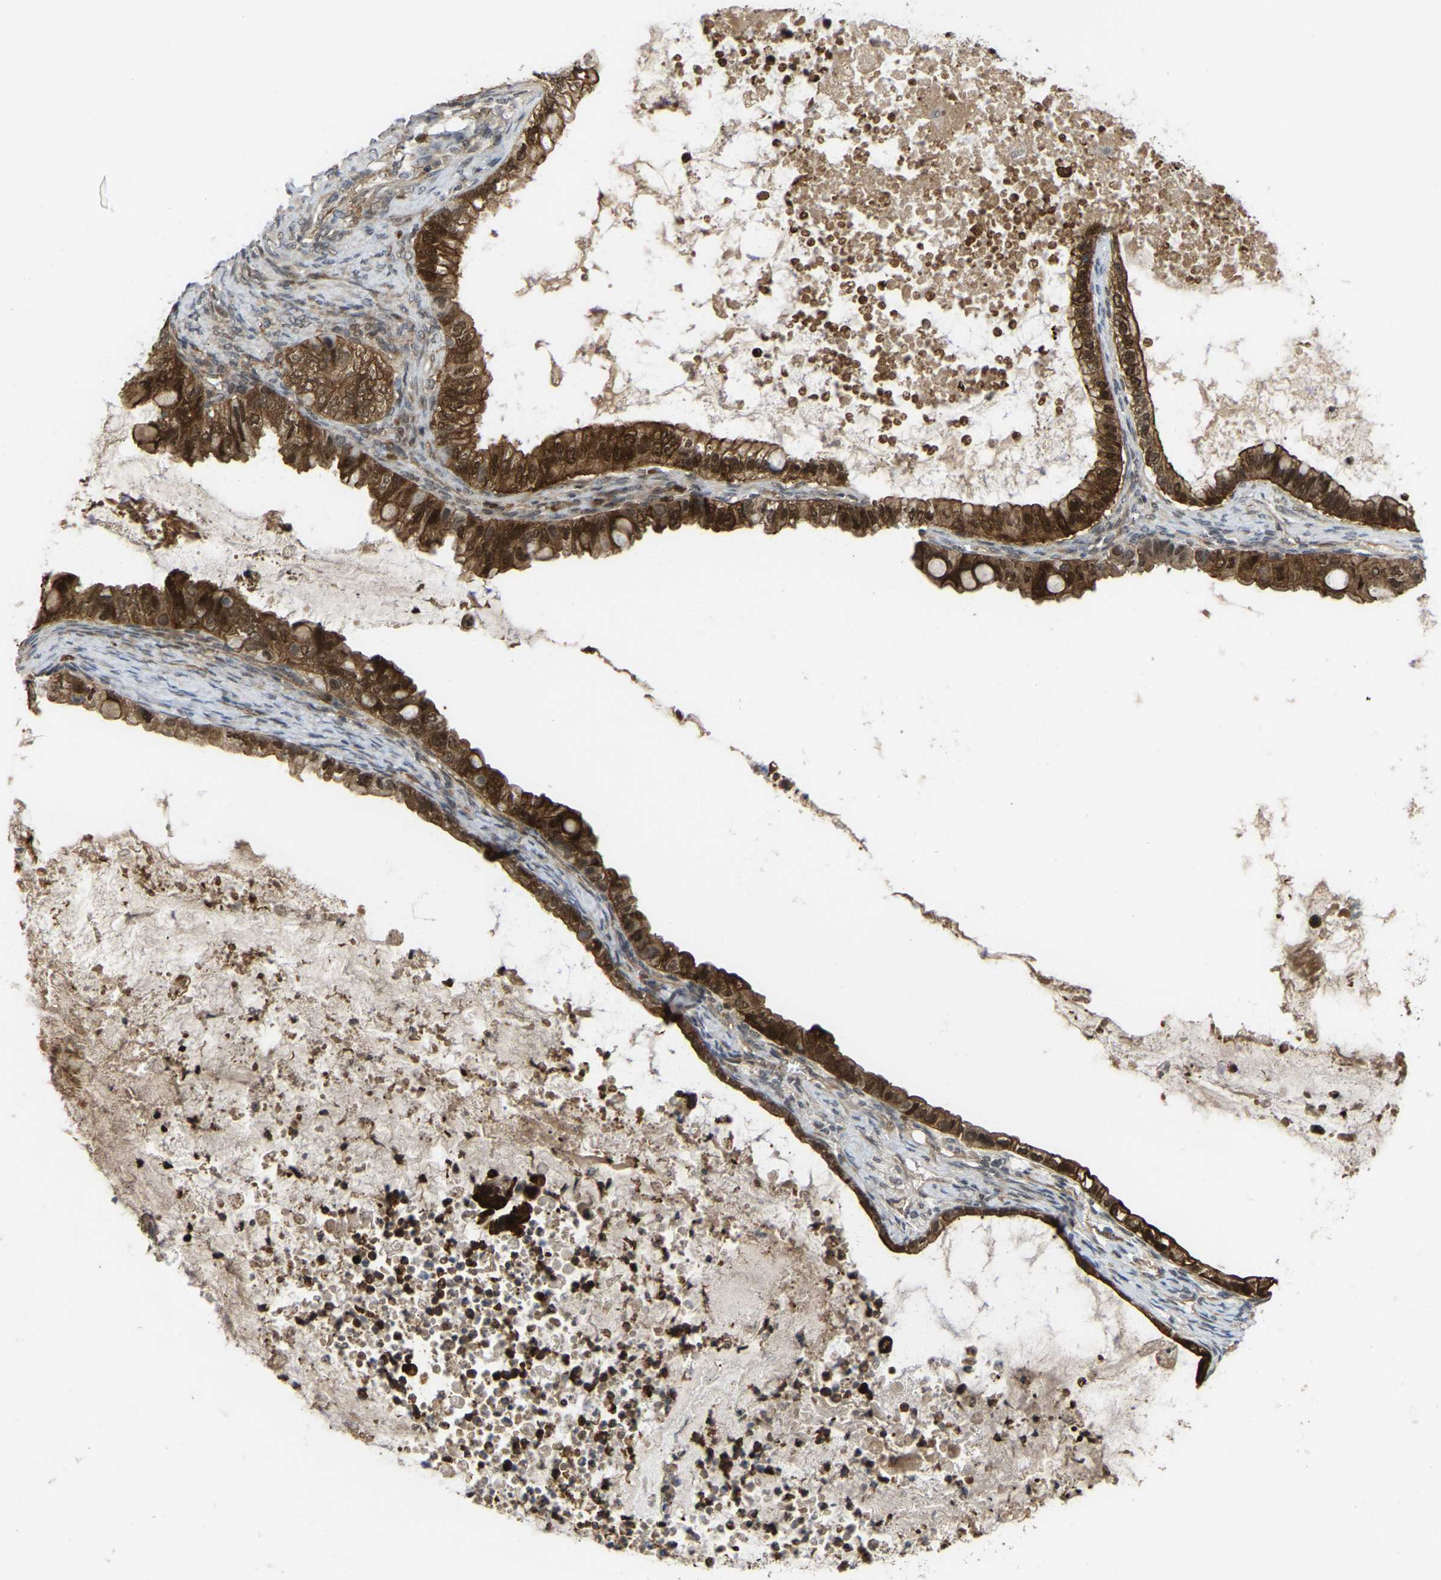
{"staining": {"intensity": "strong", "quantity": ">75%", "location": "cytoplasmic/membranous,nuclear"}, "tissue": "ovarian cancer", "cell_type": "Tumor cells", "image_type": "cancer", "snomed": [{"axis": "morphology", "description": "Cystadenocarcinoma, mucinous, NOS"}, {"axis": "topography", "description": "Ovary"}], "caption": "This is an image of immunohistochemistry staining of ovarian mucinous cystadenocarcinoma, which shows strong expression in the cytoplasmic/membranous and nuclear of tumor cells.", "gene": "SERPINB5", "patient": {"sex": "female", "age": 80}}